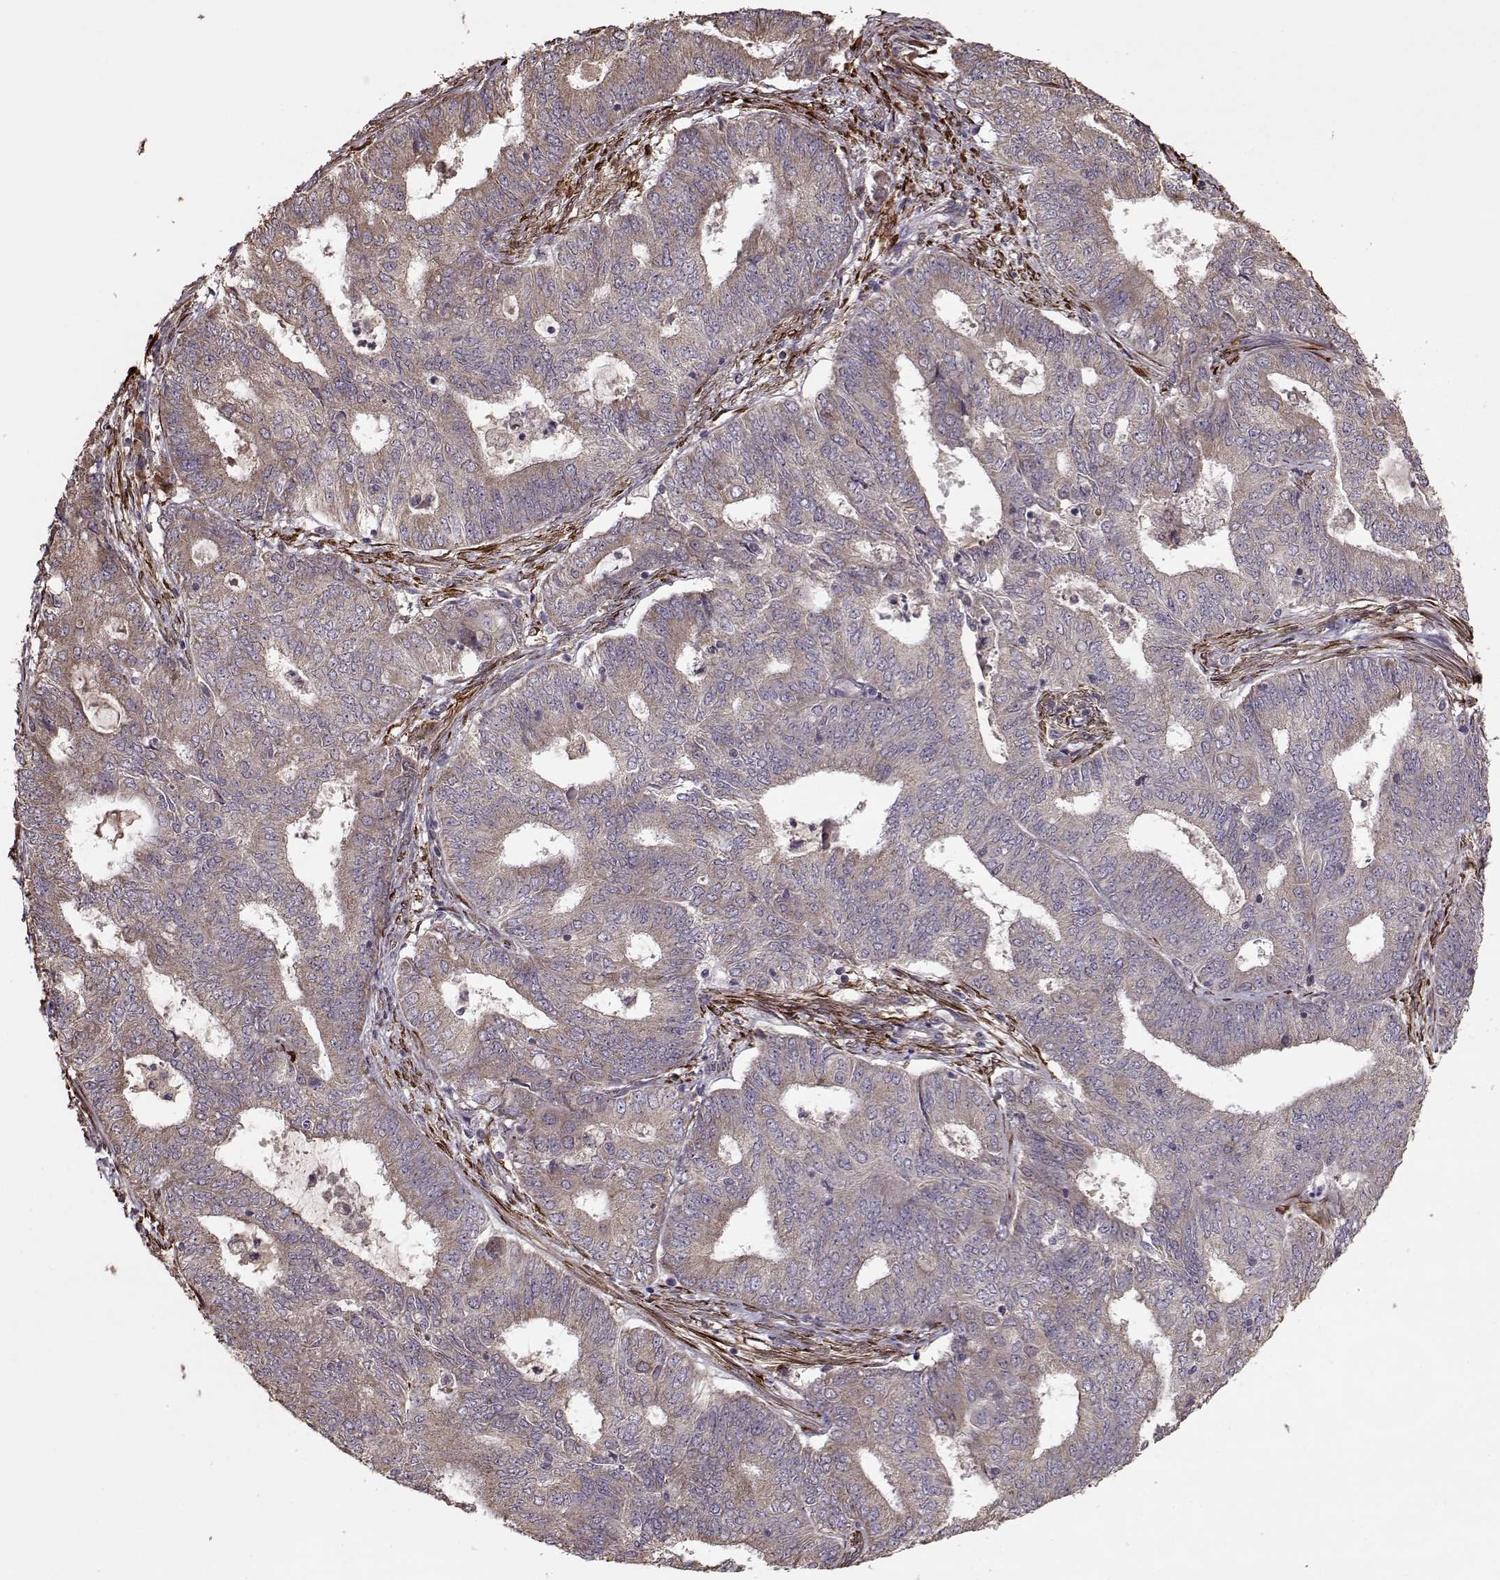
{"staining": {"intensity": "weak", "quantity": ">75%", "location": "cytoplasmic/membranous"}, "tissue": "endometrial cancer", "cell_type": "Tumor cells", "image_type": "cancer", "snomed": [{"axis": "morphology", "description": "Adenocarcinoma, NOS"}, {"axis": "topography", "description": "Endometrium"}], "caption": "Immunohistochemical staining of endometrial adenocarcinoma reveals low levels of weak cytoplasmic/membranous protein staining in about >75% of tumor cells.", "gene": "IMMP1L", "patient": {"sex": "female", "age": 62}}